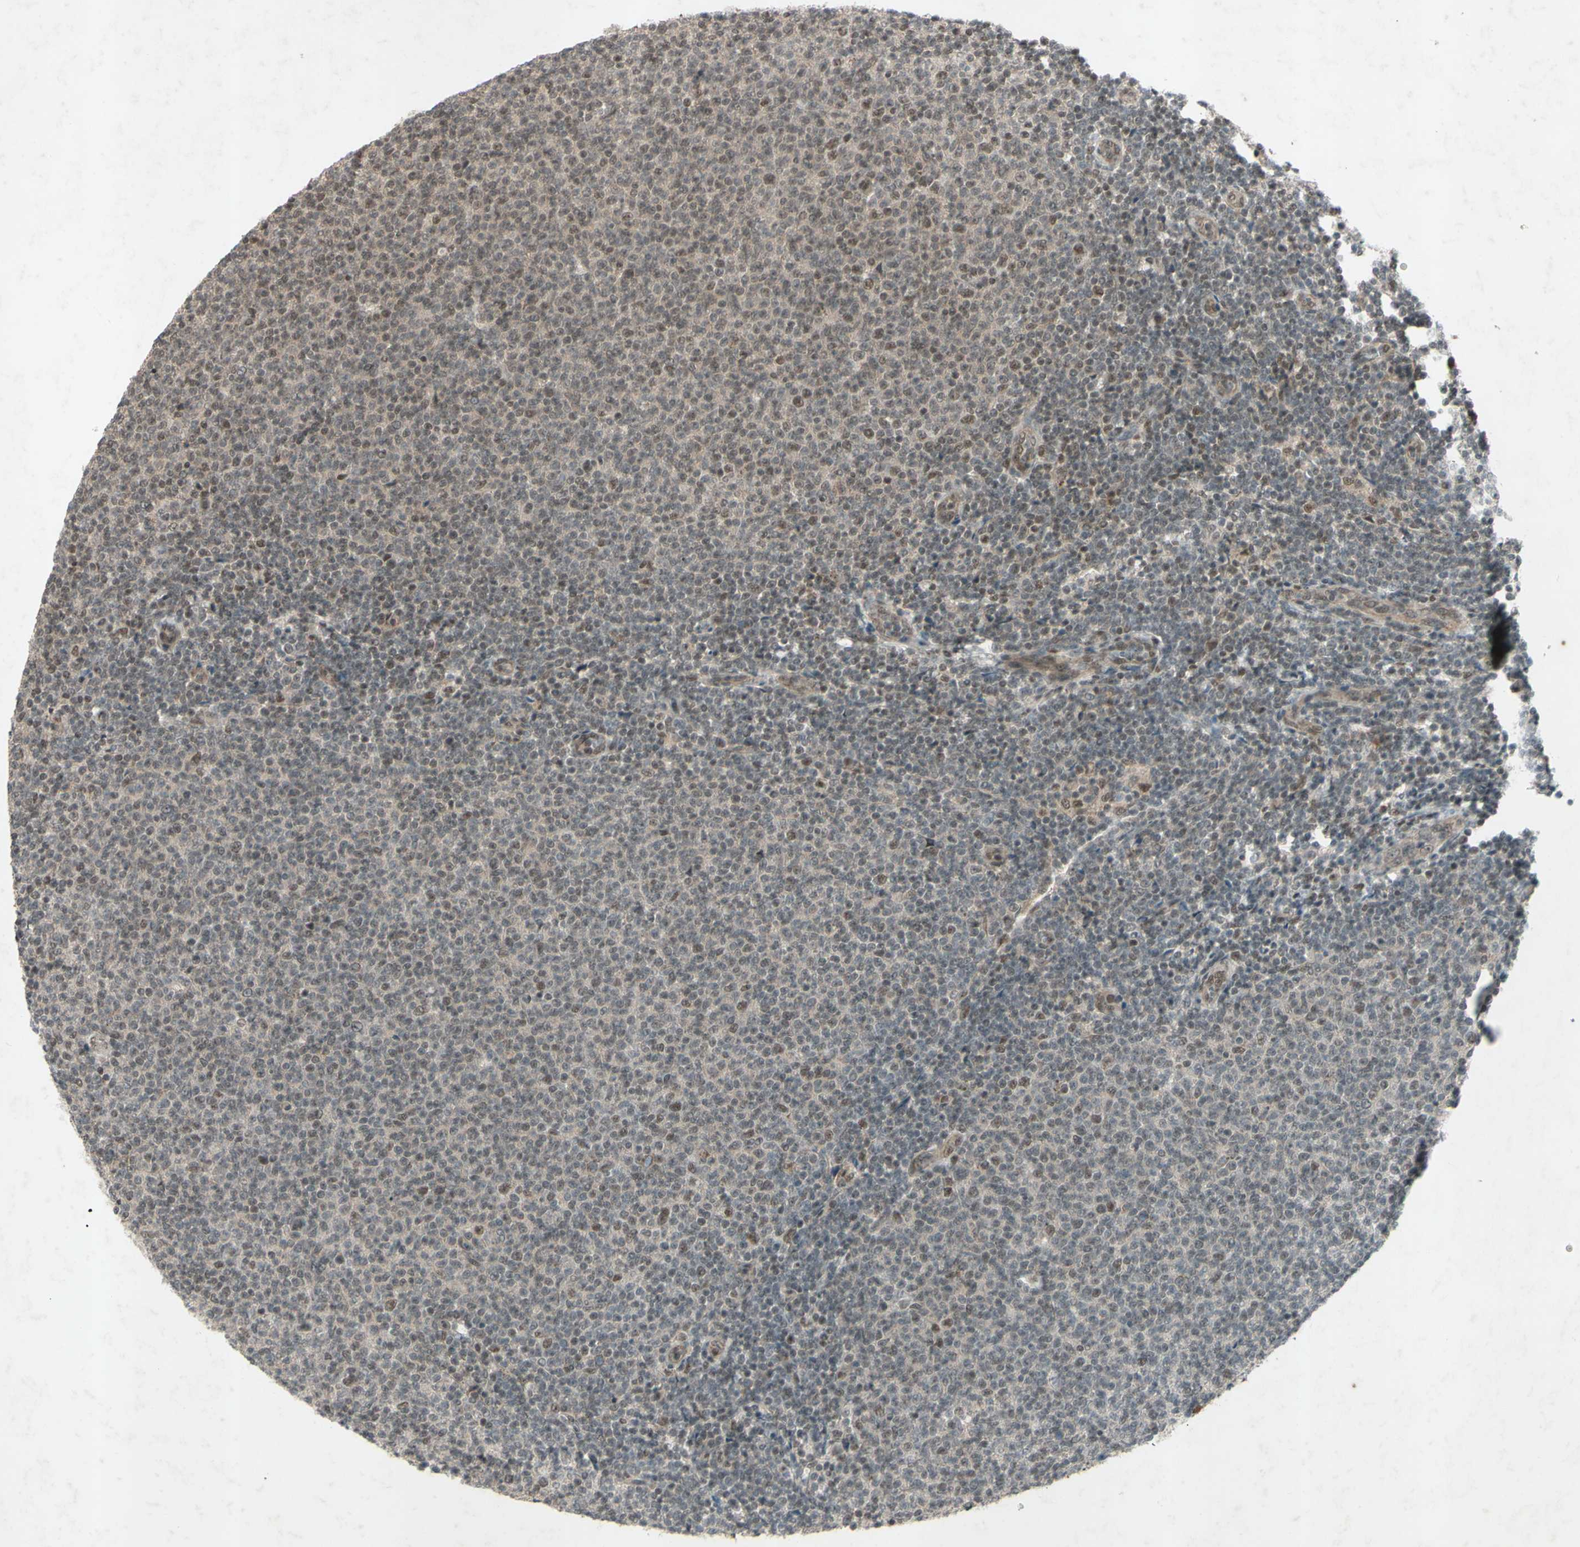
{"staining": {"intensity": "weak", "quantity": "25%-75%", "location": "nuclear"}, "tissue": "lymphoma", "cell_type": "Tumor cells", "image_type": "cancer", "snomed": [{"axis": "morphology", "description": "Malignant lymphoma, non-Hodgkin's type, Low grade"}, {"axis": "topography", "description": "Lymph node"}], "caption": "The histopathology image displays staining of low-grade malignant lymphoma, non-Hodgkin's type, revealing weak nuclear protein expression (brown color) within tumor cells.", "gene": "SNW1", "patient": {"sex": "male", "age": 66}}